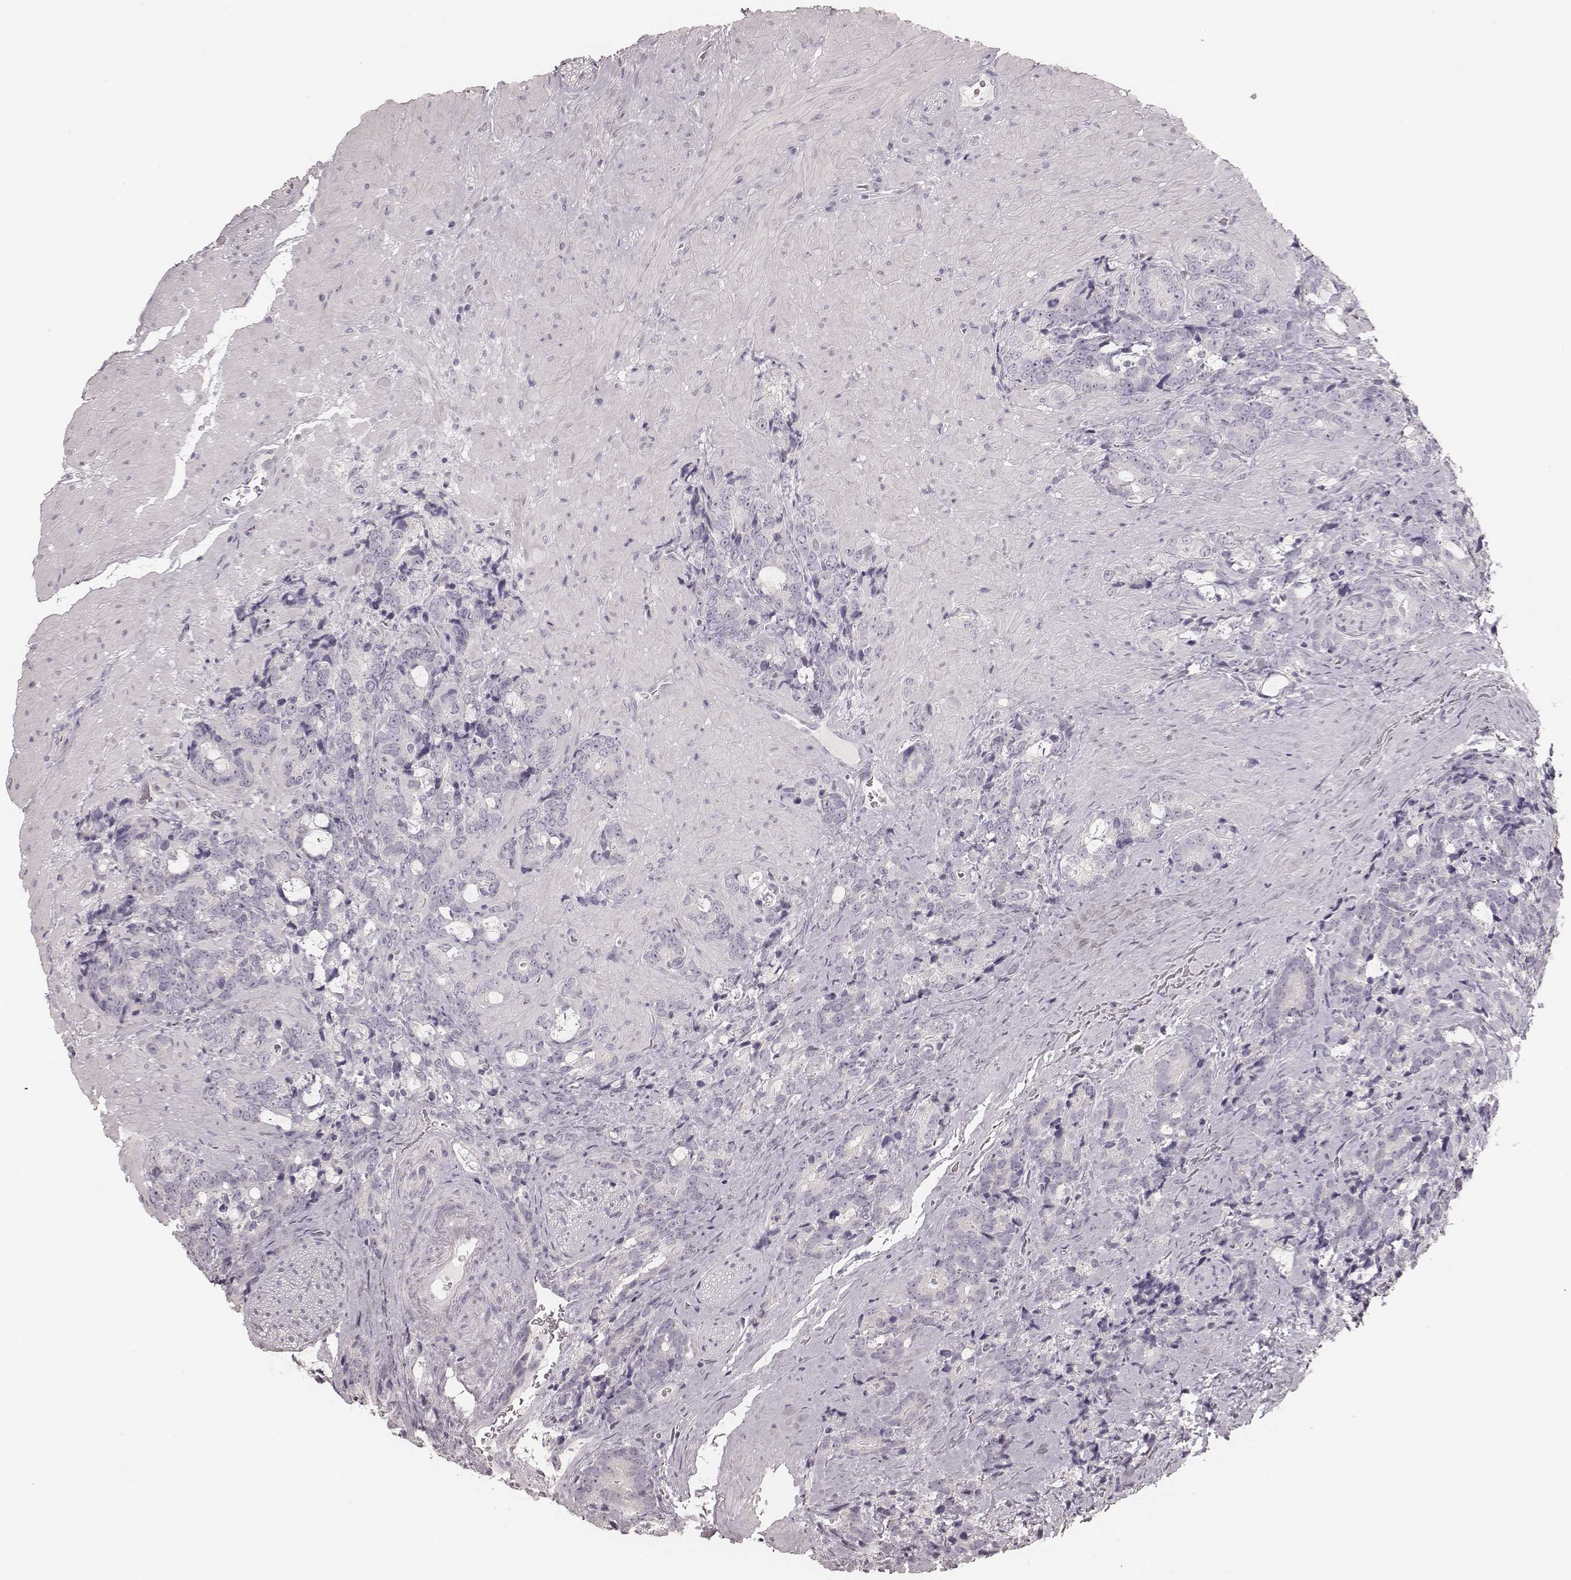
{"staining": {"intensity": "negative", "quantity": "none", "location": "none"}, "tissue": "prostate cancer", "cell_type": "Tumor cells", "image_type": "cancer", "snomed": [{"axis": "morphology", "description": "Adenocarcinoma, High grade"}, {"axis": "topography", "description": "Prostate"}], "caption": "A high-resolution image shows immunohistochemistry (IHC) staining of prostate cancer, which reveals no significant expression in tumor cells.", "gene": "ZP4", "patient": {"sex": "male", "age": 74}}